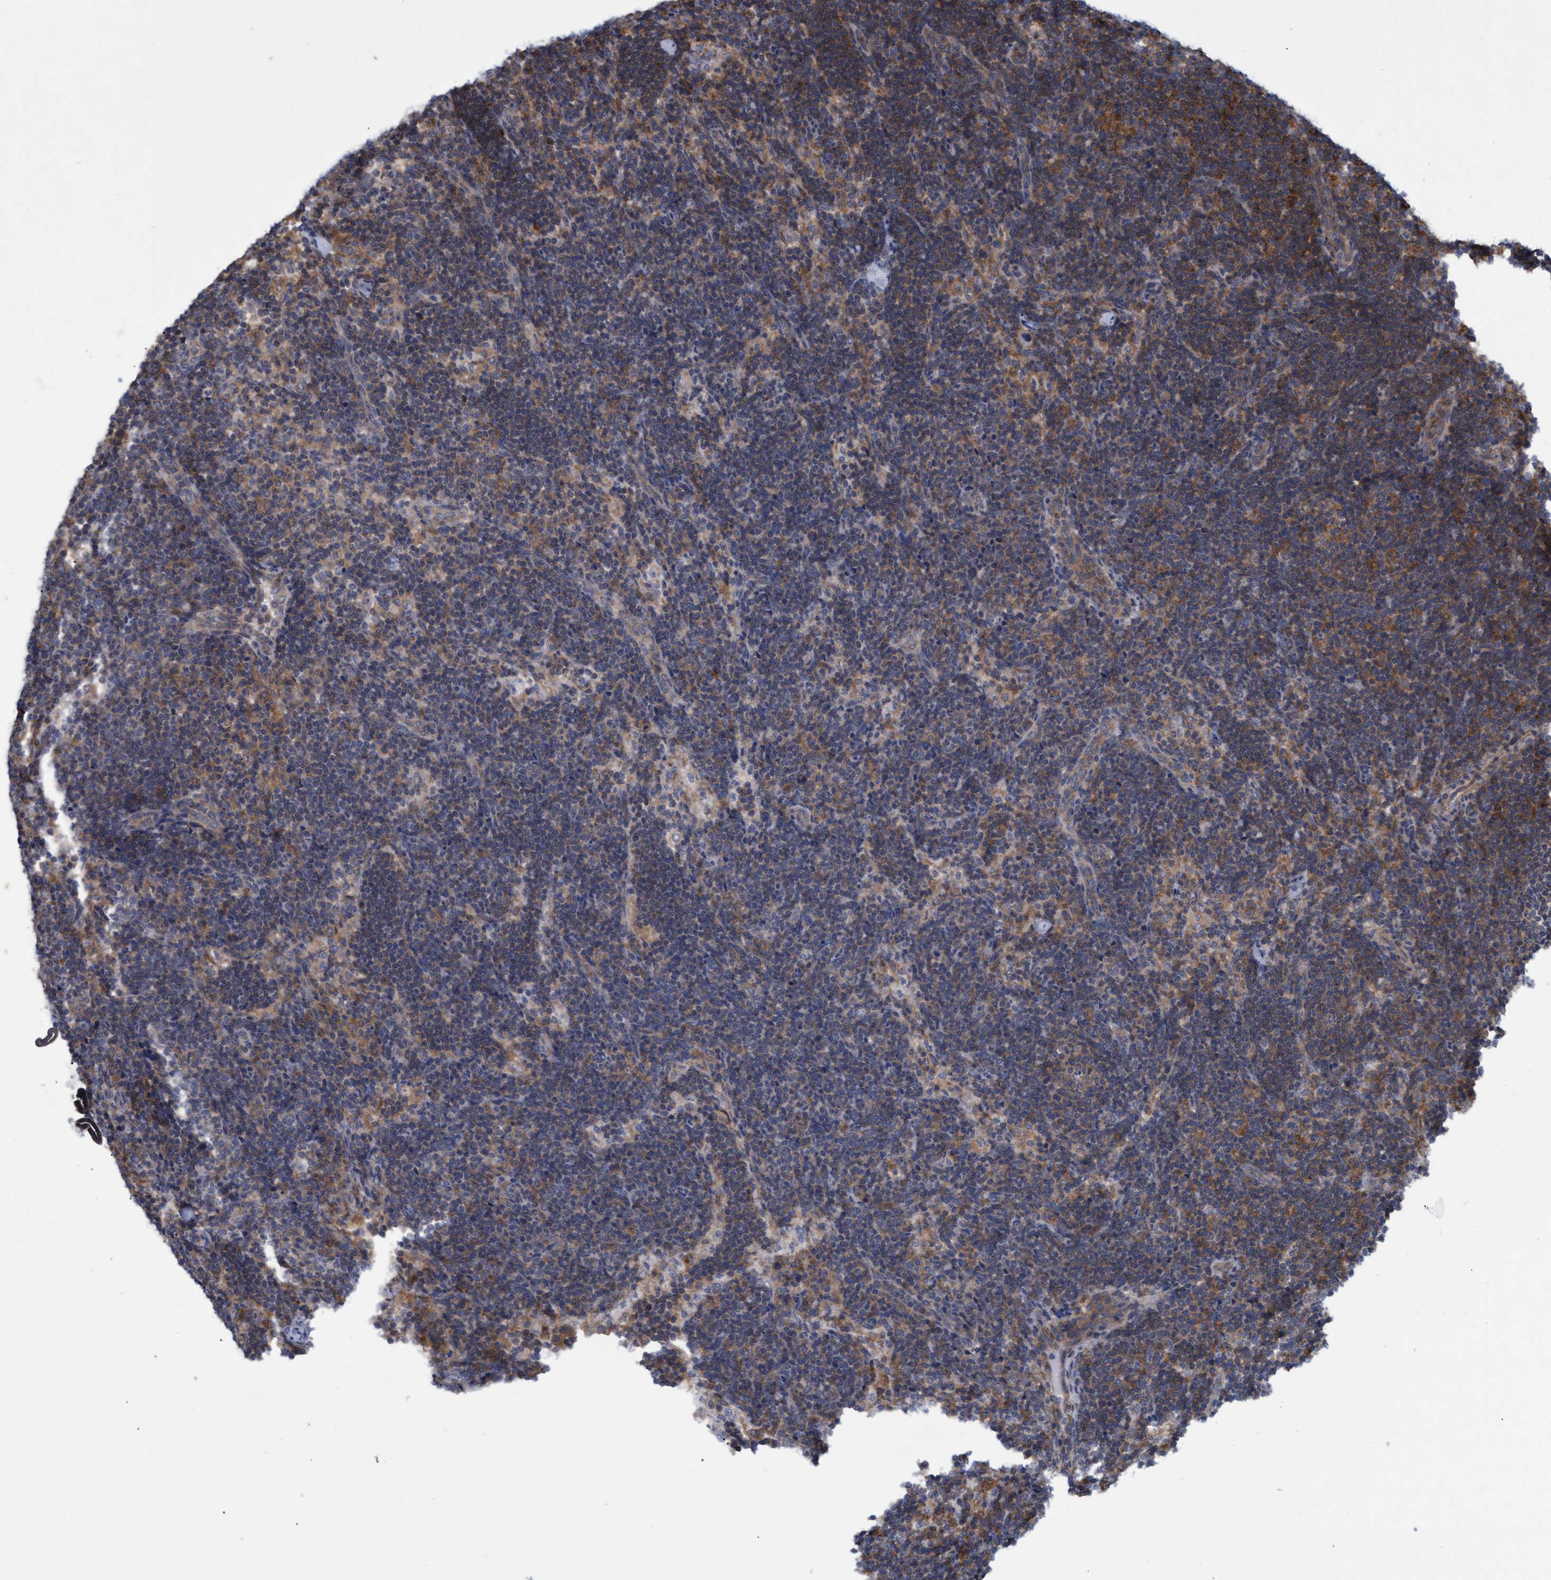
{"staining": {"intensity": "weak", "quantity": ">75%", "location": "cytoplasmic/membranous"}, "tissue": "lymph node", "cell_type": "Germinal center cells", "image_type": "normal", "snomed": [{"axis": "morphology", "description": "Normal tissue, NOS"}, {"axis": "topography", "description": "Lymph node"}], "caption": "Protein staining of unremarkable lymph node exhibits weak cytoplasmic/membranous positivity in approximately >75% of germinal center cells.", "gene": "NAA15", "patient": {"sex": "female", "age": 22}}